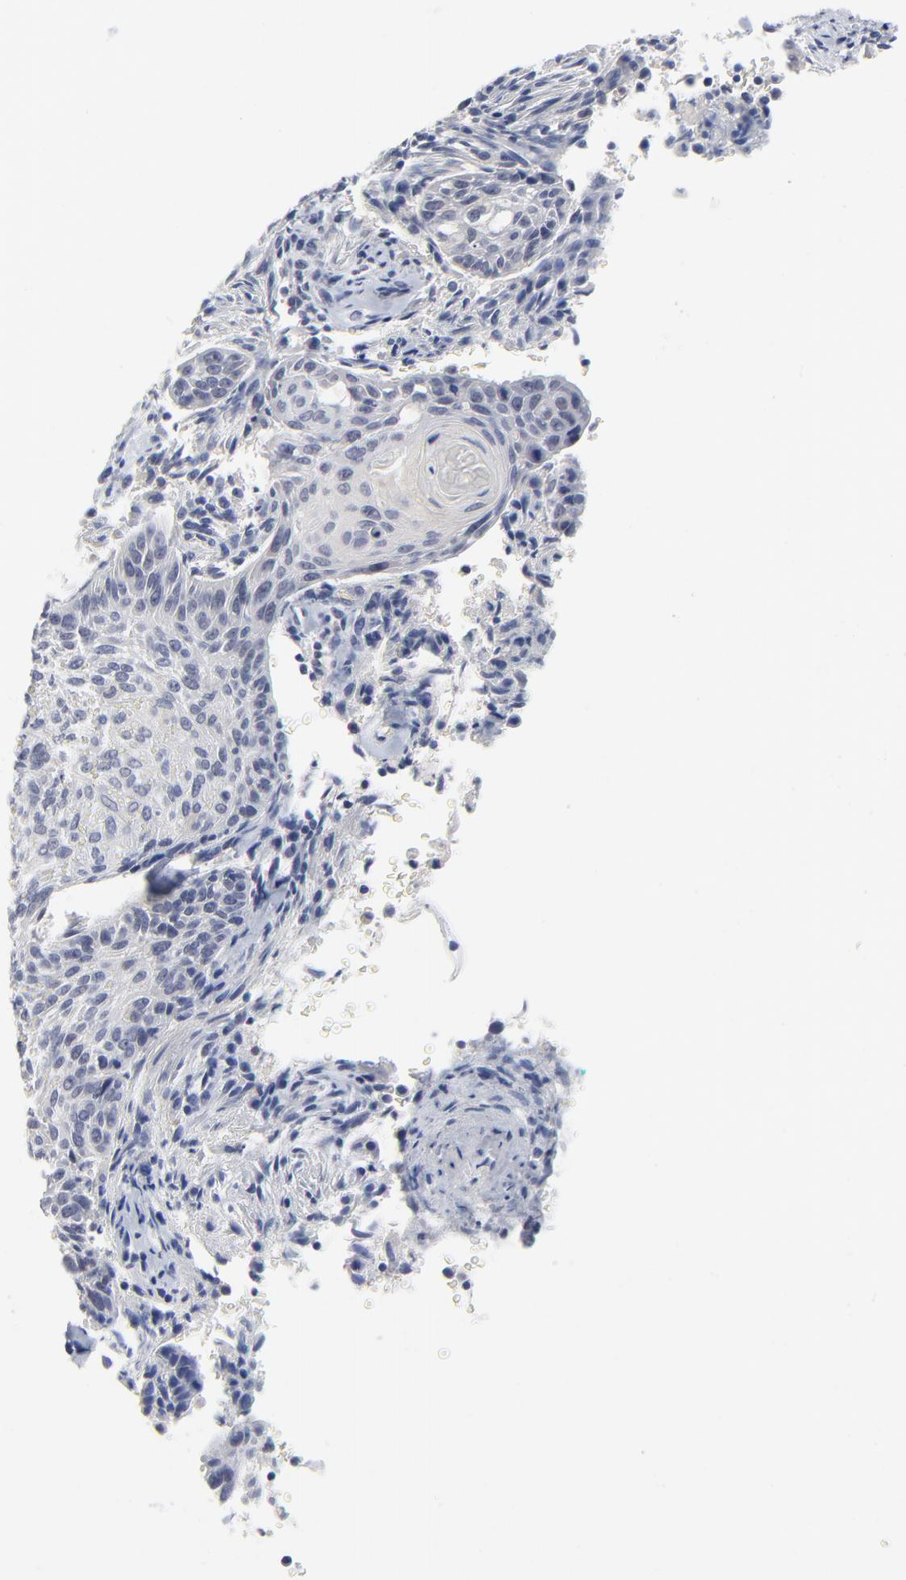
{"staining": {"intensity": "negative", "quantity": "none", "location": "none"}, "tissue": "cervical cancer", "cell_type": "Tumor cells", "image_type": "cancer", "snomed": [{"axis": "morphology", "description": "Squamous cell carcinoma, NOS"}, {"axis": "topography", "description": "Cervix"}], "caption": "Immunohistochemical staining of cervical squamous cell carcinoma reveals no significant expression in tumor cells.", "gene": "CLEC4G", "patient": {"sex": "female", "age": 33}}